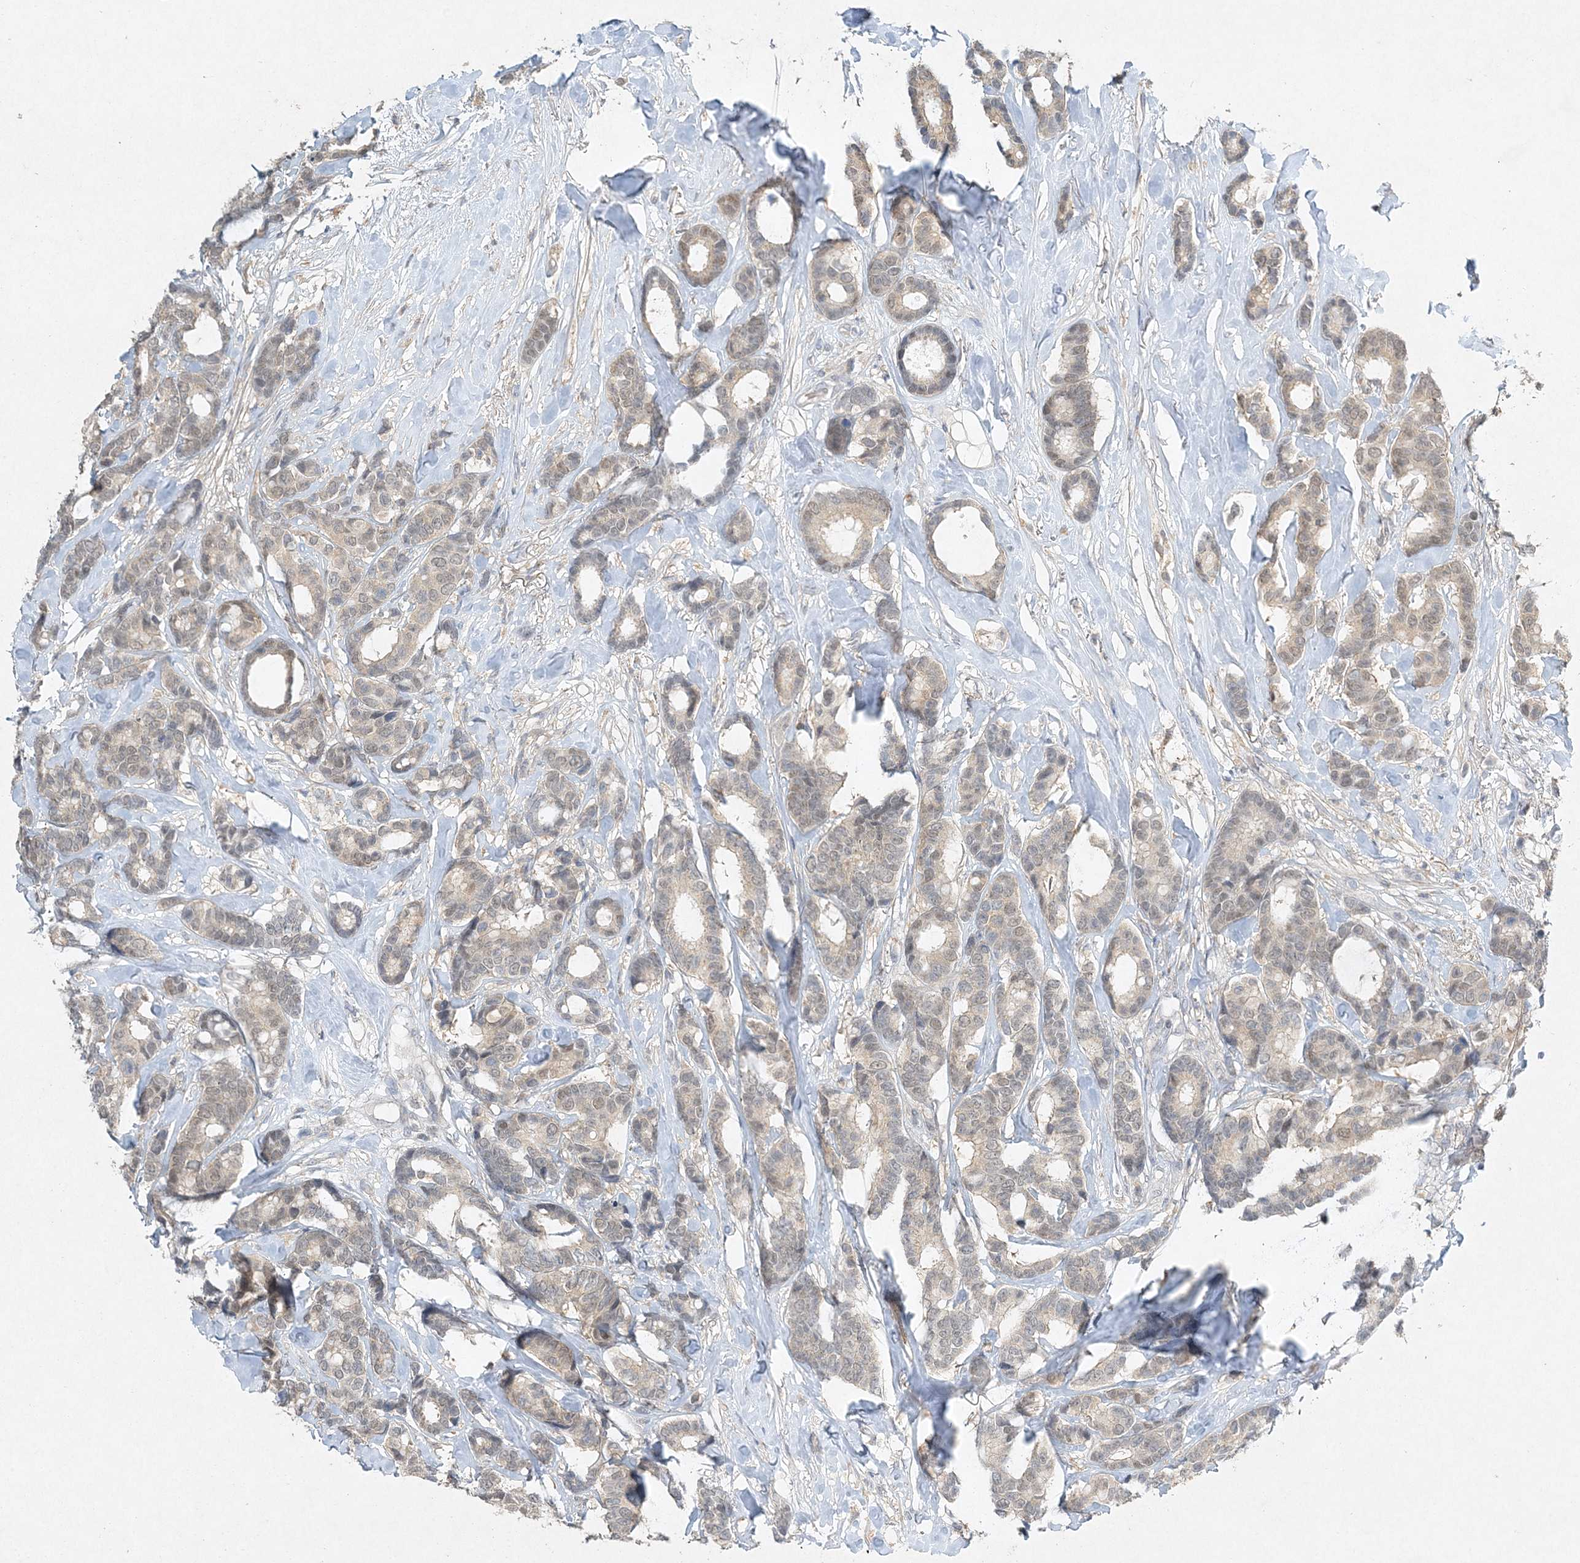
{"staining": {"intensity": "weak", "quantity": "25%-75%", "location": "nuclear"}, "tissue": "breast cancer", "cell_type": "Tumor cells", "image_type": "cancer", "snomed": [{"axis": "morphology", "description": "Duct carcinoma"}, {"axis": "topography", "description": "Breast"}], "caption": "Tumor cells exhibit low levels of weak nuclear staining in about 25%-75% of cells in breast cancer.", "gene": "MAT2B", "patient": {"sex": "female", "age": 87}}